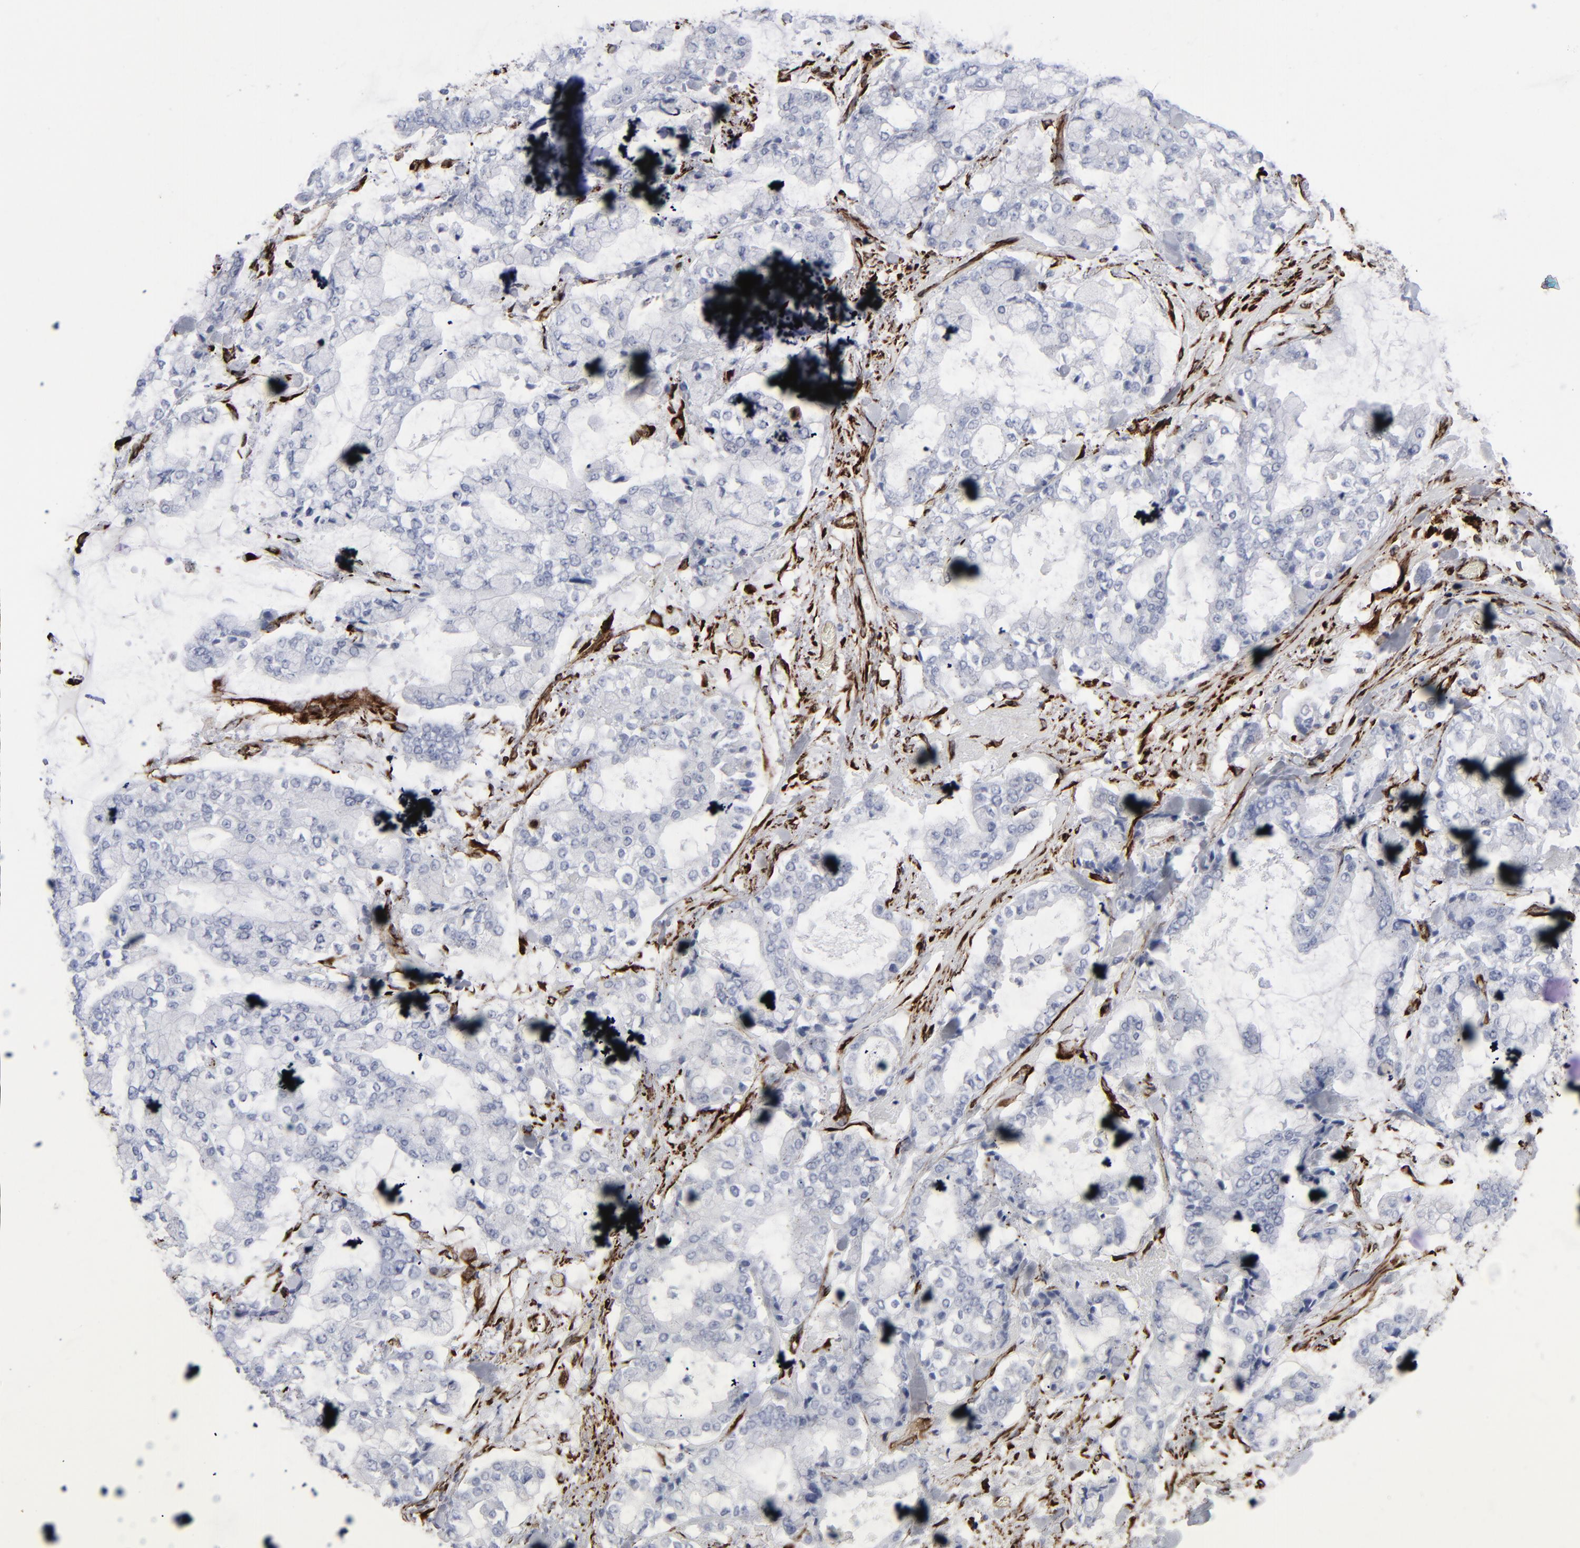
{"staining": {"intensity": "negative", "quantity": "none", "location": "none"}, "tissue": "stomach cancer", "cell_type": "Tumor cells", "image_type": "cancer", "snomed": [{"axis": "morphology", "description": "Normal tissue, NOS"}, {"axis": "morphology", "description": "Adenocarcinoma, NOS"}, {"axis": "topography", "description": "Stomach, upper"}, {"axis": "topography", "description": "Stomach"}], "caption": "DAB immunohistochemical staining of human stomach cancer (adenocarcinoma) shows no significant expression in tumor cells.", "gene": "SPARC", "patient": {"sex": "male", "age": 76}}